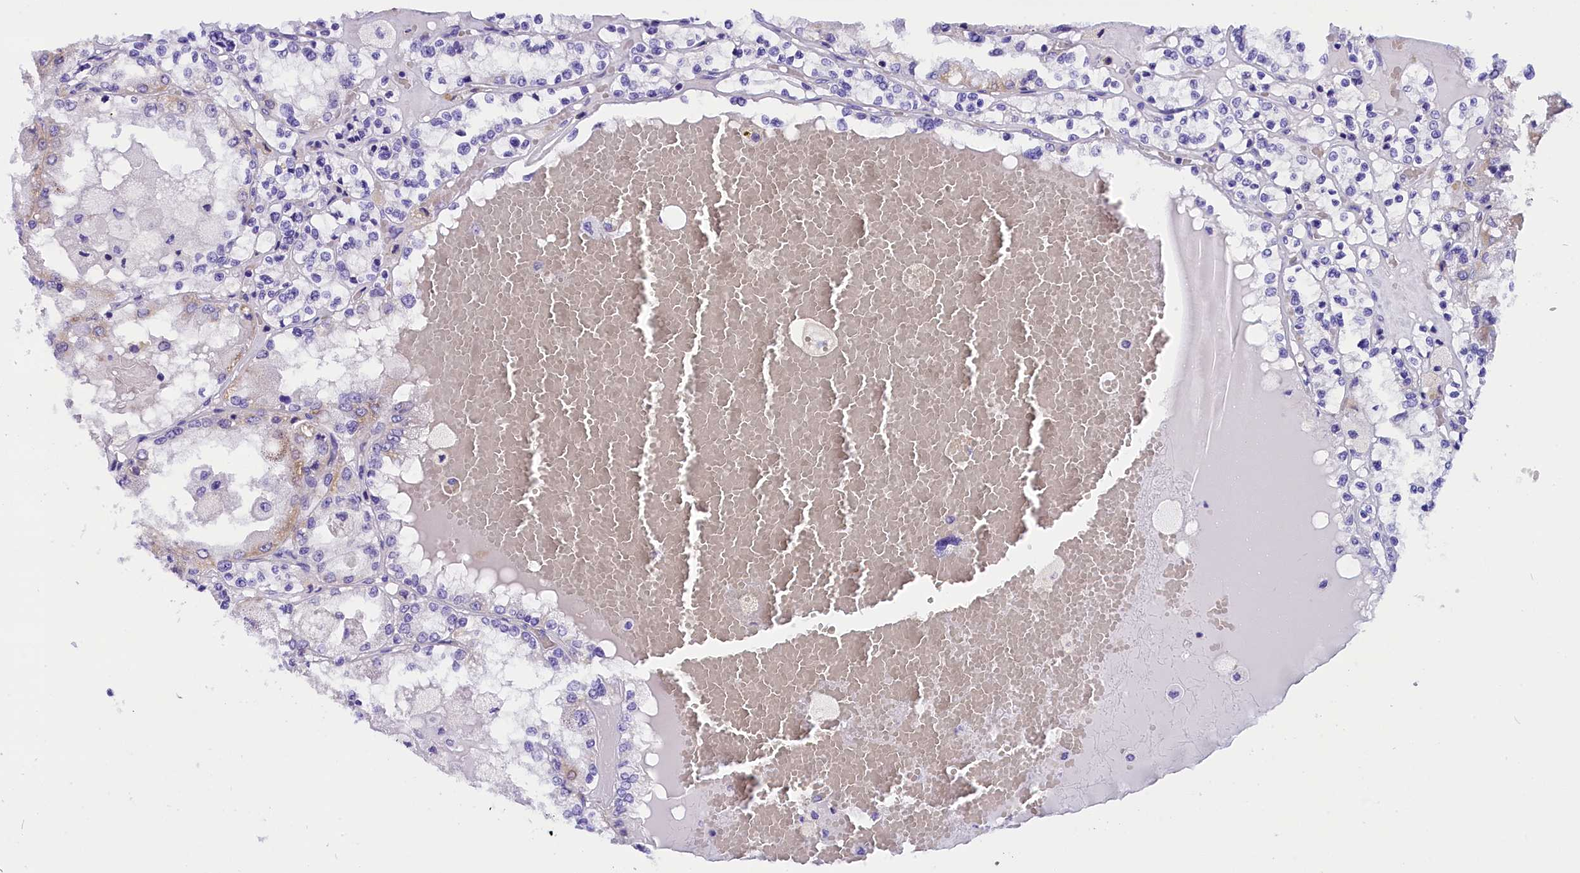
{"staining": {"intensity": "negative", "quantity": "none", "location": "none"}, "tissue": "renal cancer", "cell_type": "Tumor cells", "image_type": "cancer", "snomed": [{"axis": "morphology", "description": "Adenocarcinoma, NOS"}, {"axis": "topography", "description": "Kidney"}], "caption": "This is an immunohistochemistry (IHC) histopathology image of human renal cancer. There is no positivity in tumor cells.", "gene": "ABAT", "patient": {"sex": "female", "age": 56}}